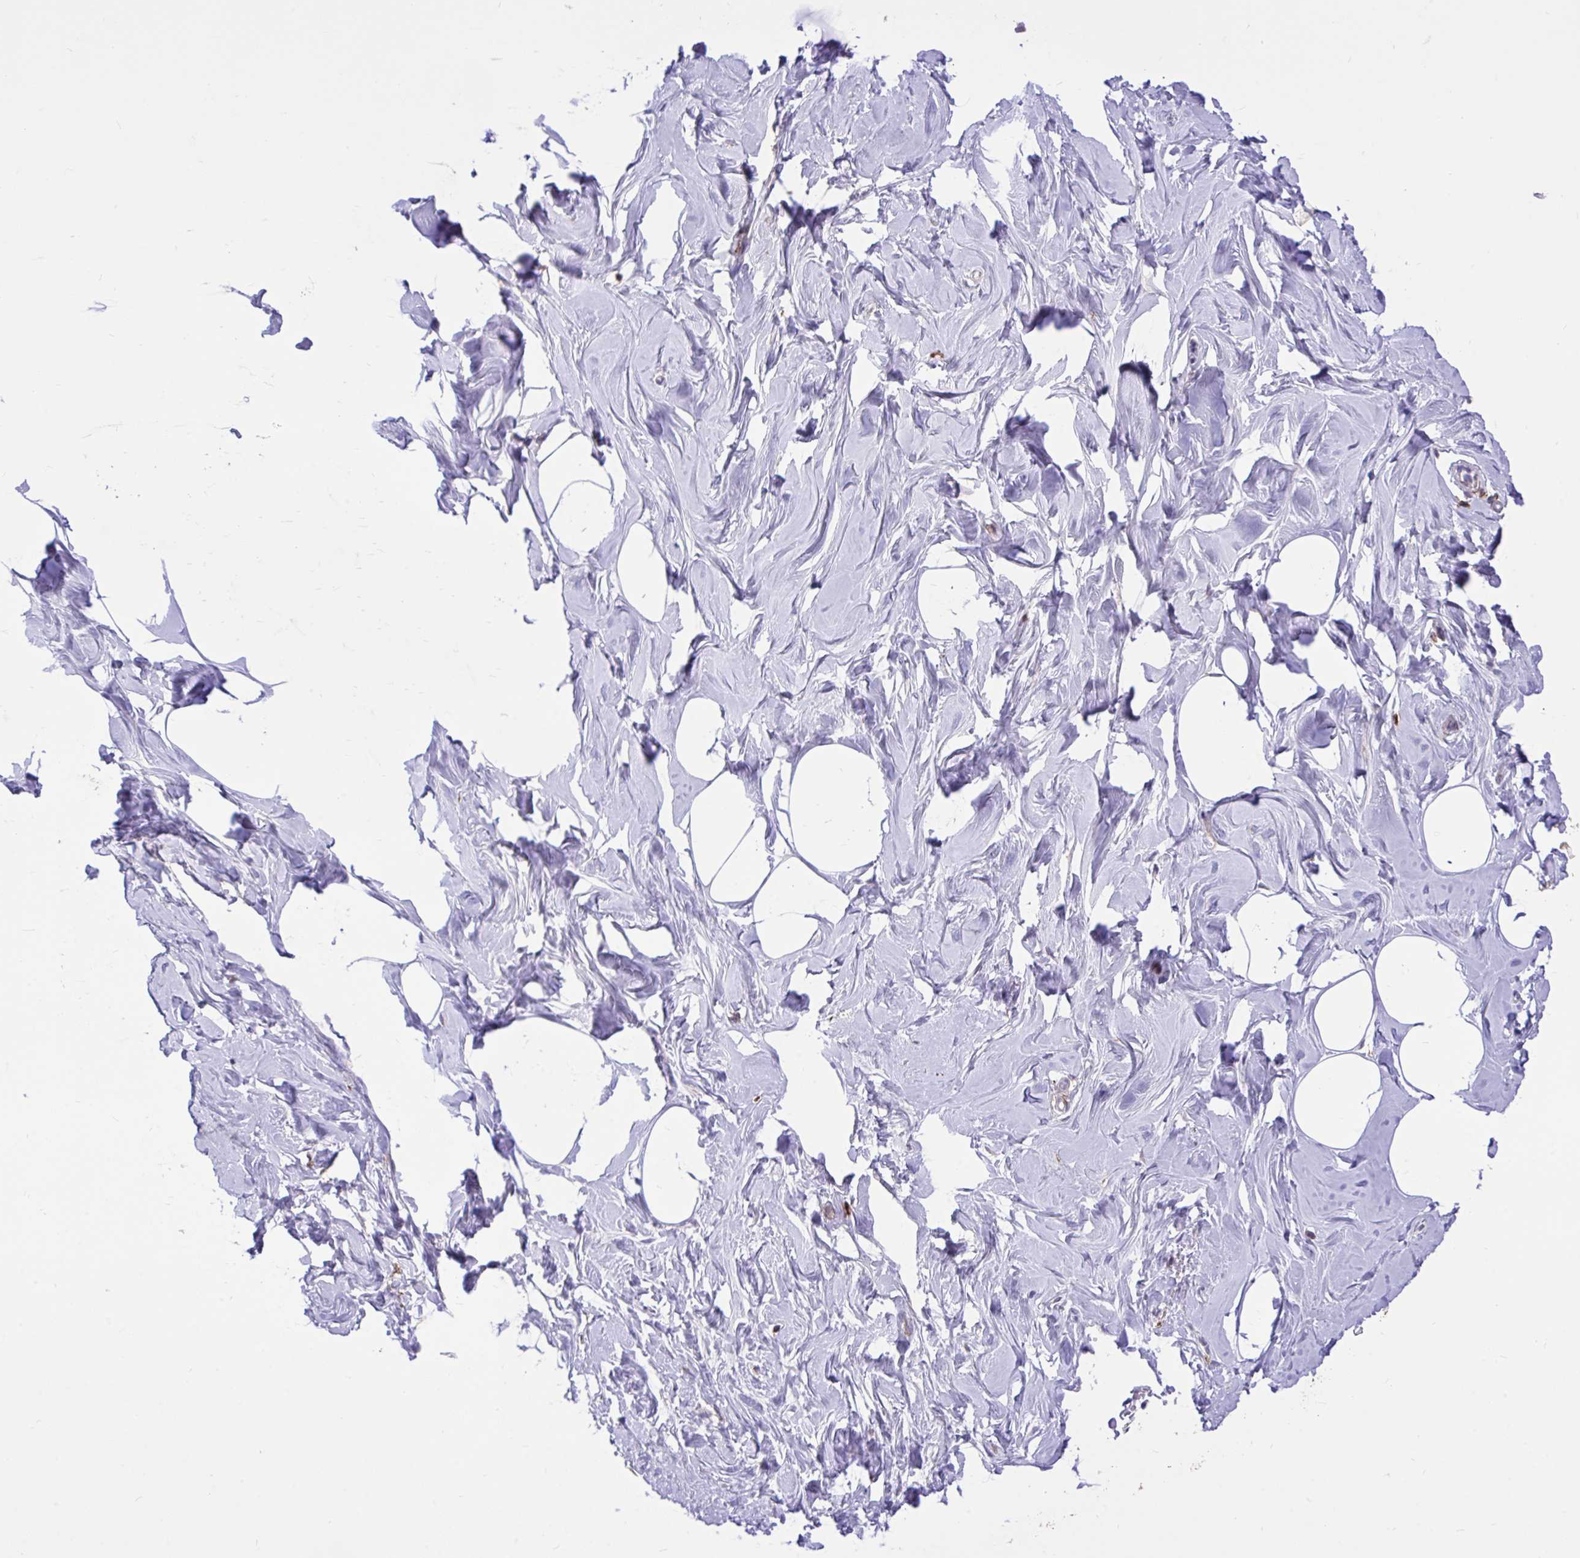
{"staining": {"intensity": "negative", "quantity": "none", "location": "none"}, "tissue": "breast", "cell_type": "Adipocytes", "image_type": "normal", "snomed": [{"axis": "morphology", "description": "Normal tissue, NOS"}, {"axis": "topography", "description": "Breast"}], "caption": "The image demonstrates no staining of adipocytes in normal breast.", "gene": "TLR7", "patient": {"sex": "female", "age": 27}}